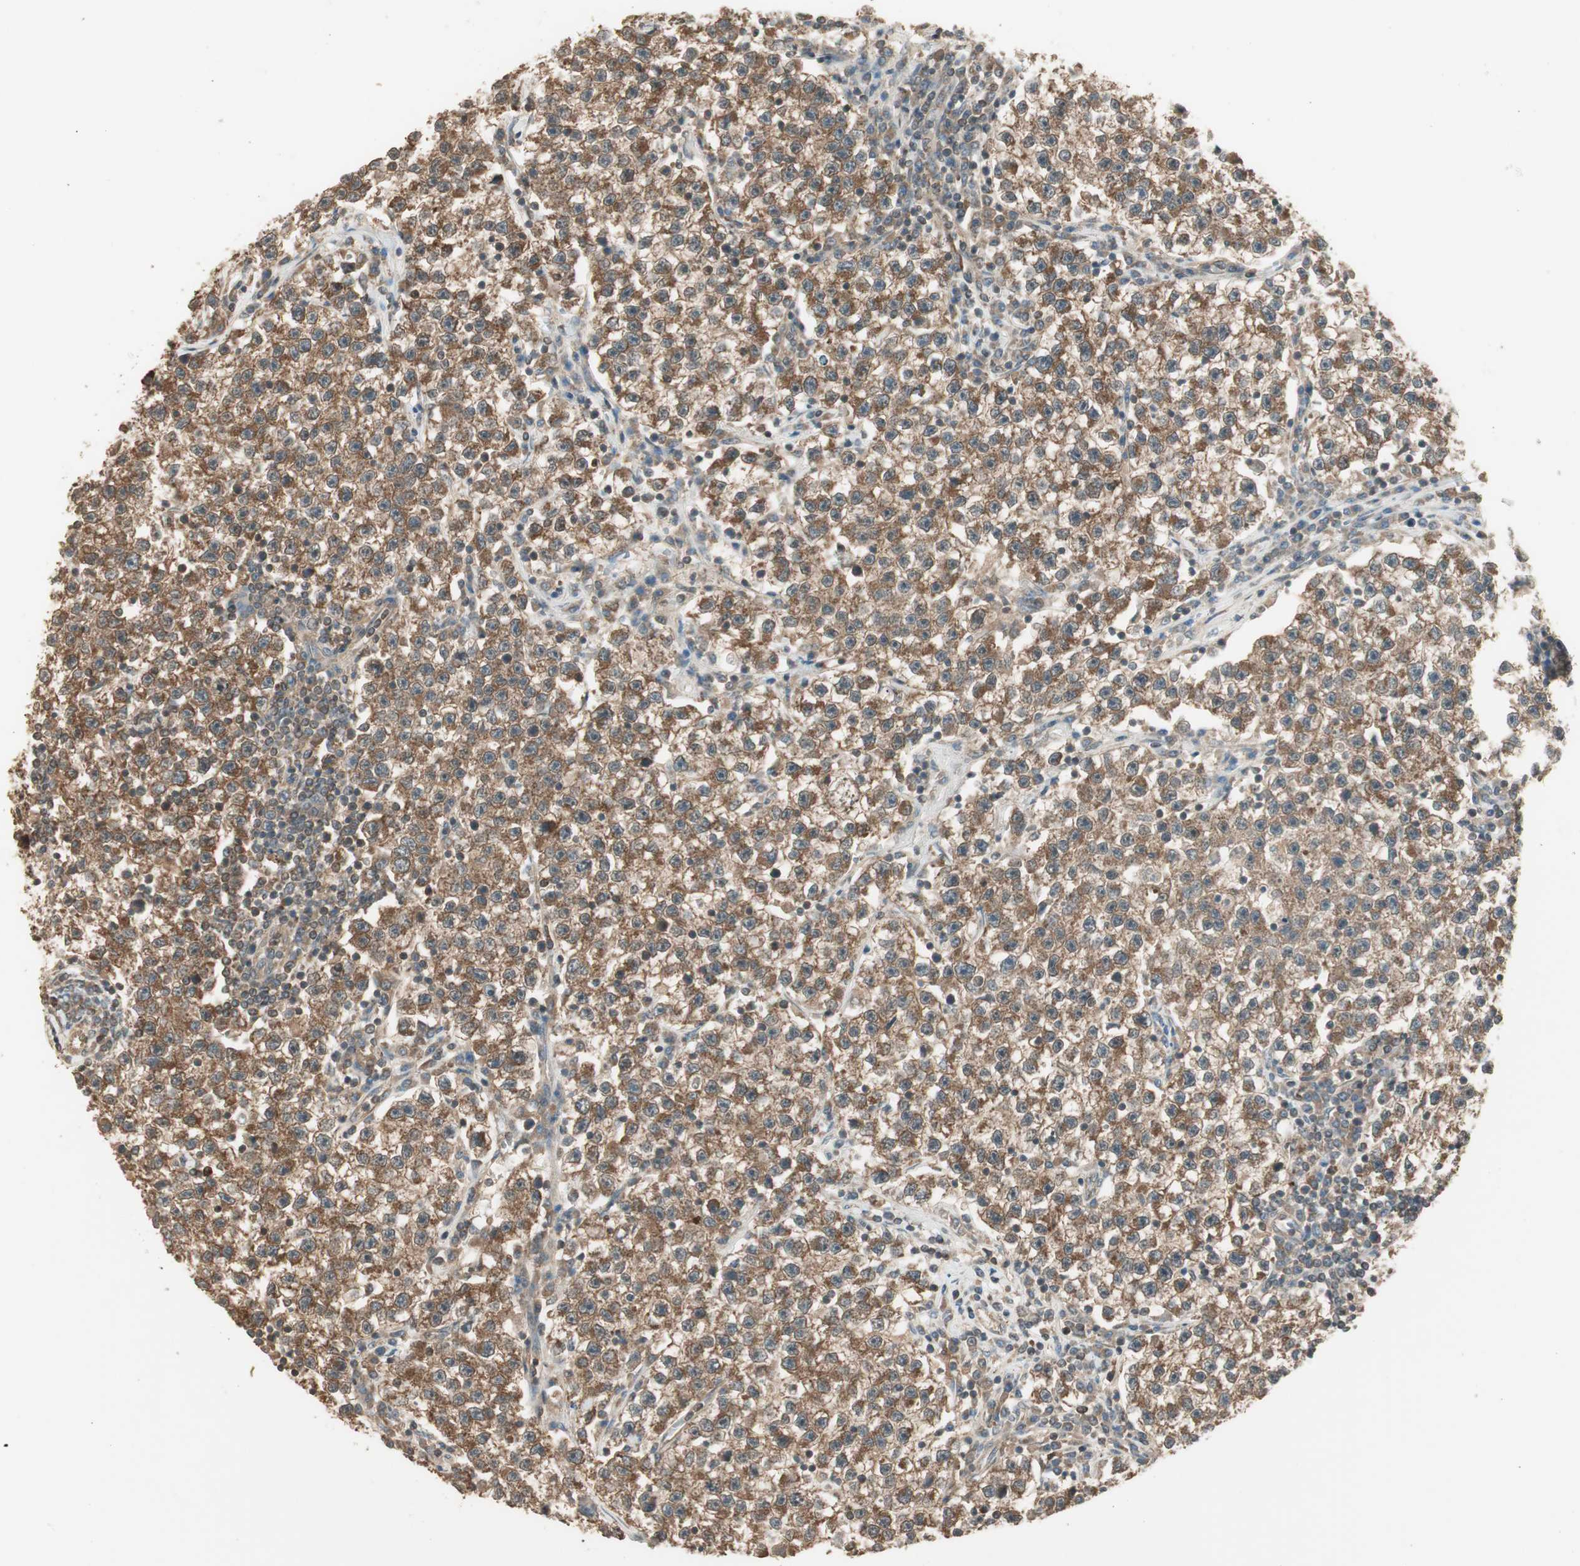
{"staining": {"intensity": "moderate", "quantity": ">75%", "location": "cytoplasmic/membranous"}, "tissue": "testis cancer", "cell_type": "Tumor cells", "image_type": "cancer", "snomed": [{"axis": "morphology", "description": "Seminoma, NOS"}, {"axis": "topography", "description": "Testis"}], "caption": "Immunohistochemistry of seminoma (testis) exhibits medium levels of moderate cytoplasmic/membranous positivity in approximately >75% of tumor cells. Ihc stains the protein in brown and the nuclei are stained blue.", "gene": "CNOT4", "patient": {"sex": "male", "age": 22}}